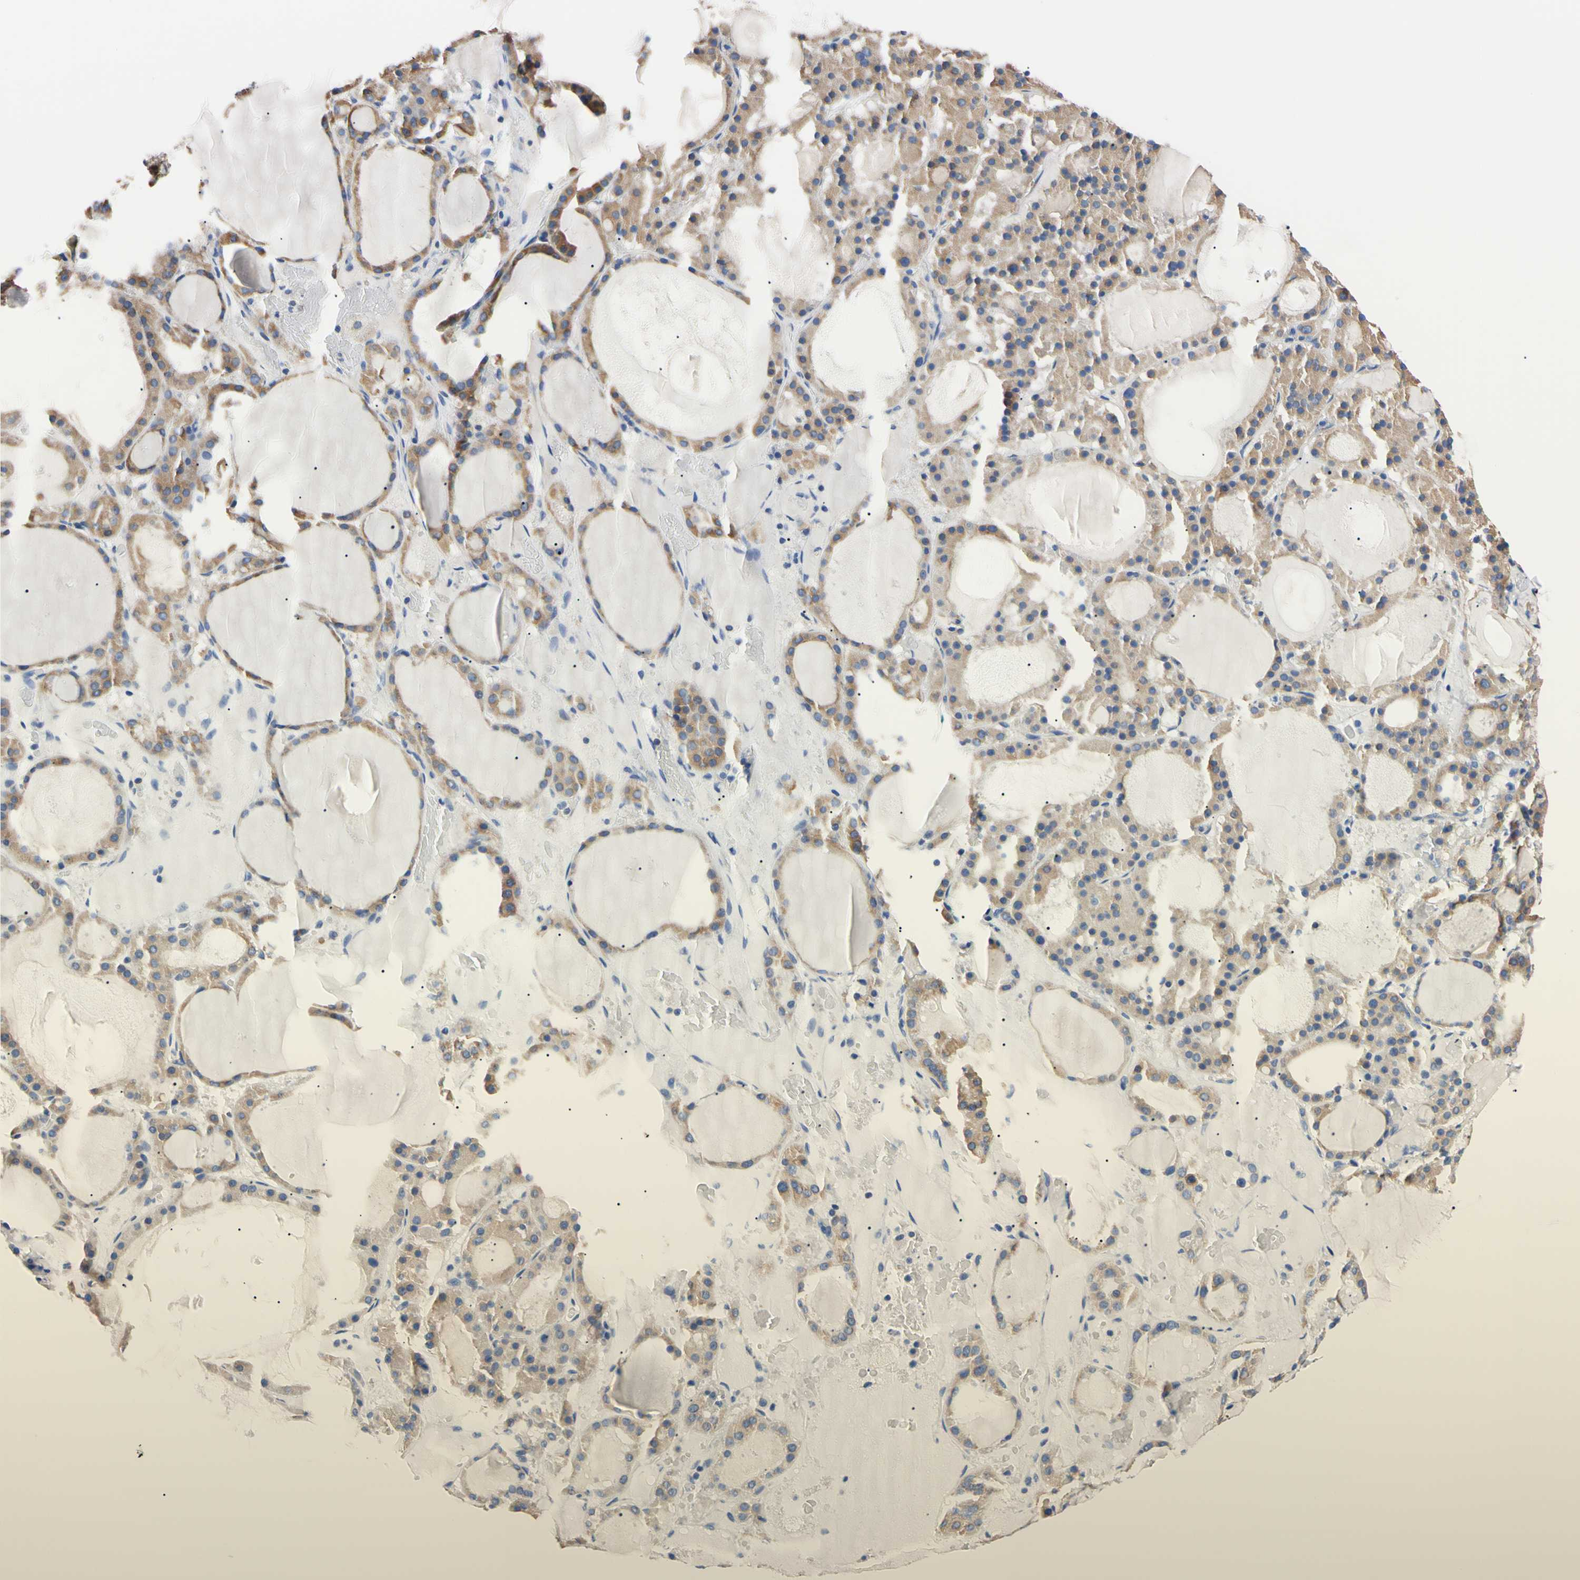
{"staining": {"intensity": "moderate", "quantity": ">75%", "location": "cytoplasmic/membranous"}, "tissue": "thyroid gland", "cell_type": "Glandular cells", "image_type": "normal", "snomed": [{"axis": "morphology", "description": "Normal tissue, NOS"}, {"axis": "morphology", "description": "Carcinoma, NOS"}, {"axis": "topography", "description": "Thyroid gland"}], "caption": "This micrograph exhibits immunohistochemistry staining of unremarkable human thyroid gland, with medium moderate cytoplasmic/membranous staining in approximately >75% of glandular cells.", "gene": "CLPP", "patient": {"sex": "female", "age": 86}}